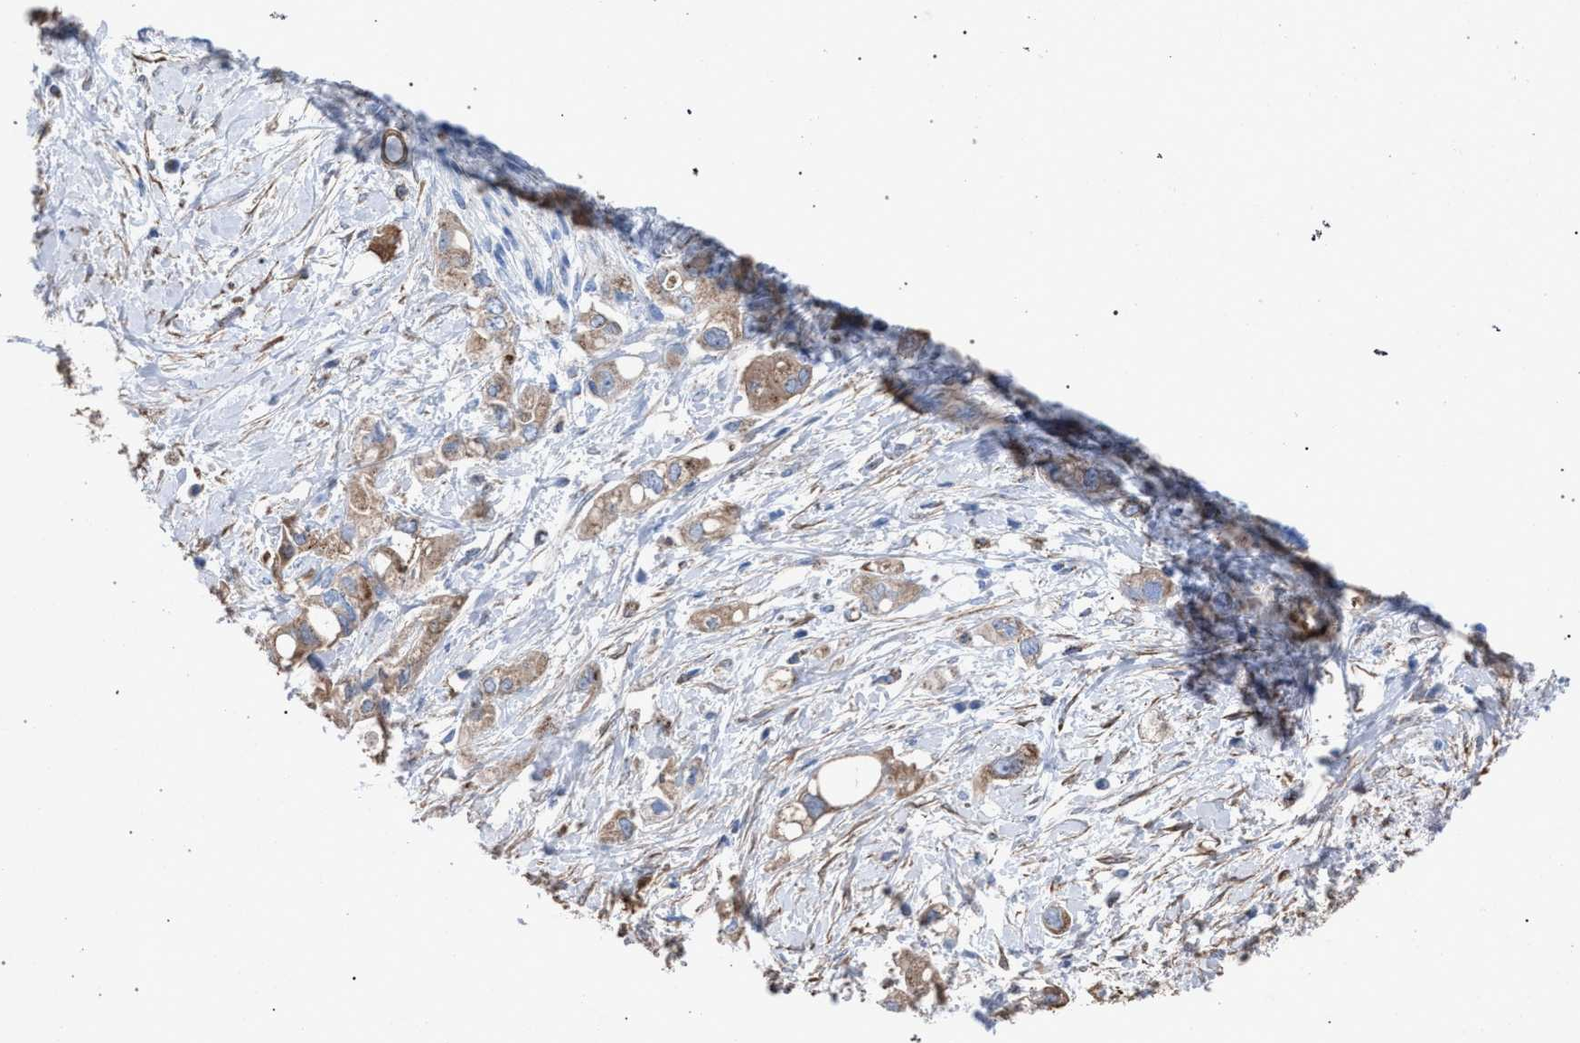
{"staining": {"intensity": "weak", "quantity": ">75%", "location": "cytoplasmic/membranous"}, "tissue": "pancreatic cancer", "cell_type": "Tumor cells", "image_type": "cancer", "snomed": [{"axis": "morphology", "description": "Adenocarcinoma, NOS"}, {"axis": "topography", "description": "Pancreas"}], "caption": "Immunohistochemical staining of adenocarcinoma (pancreatic) reveals low levels of weak cytoplasmic/membranous protein staining in about >75% of tumor cells.", "gene": "HSD17B4", "patient": {"sex": "female", "age": 56}}